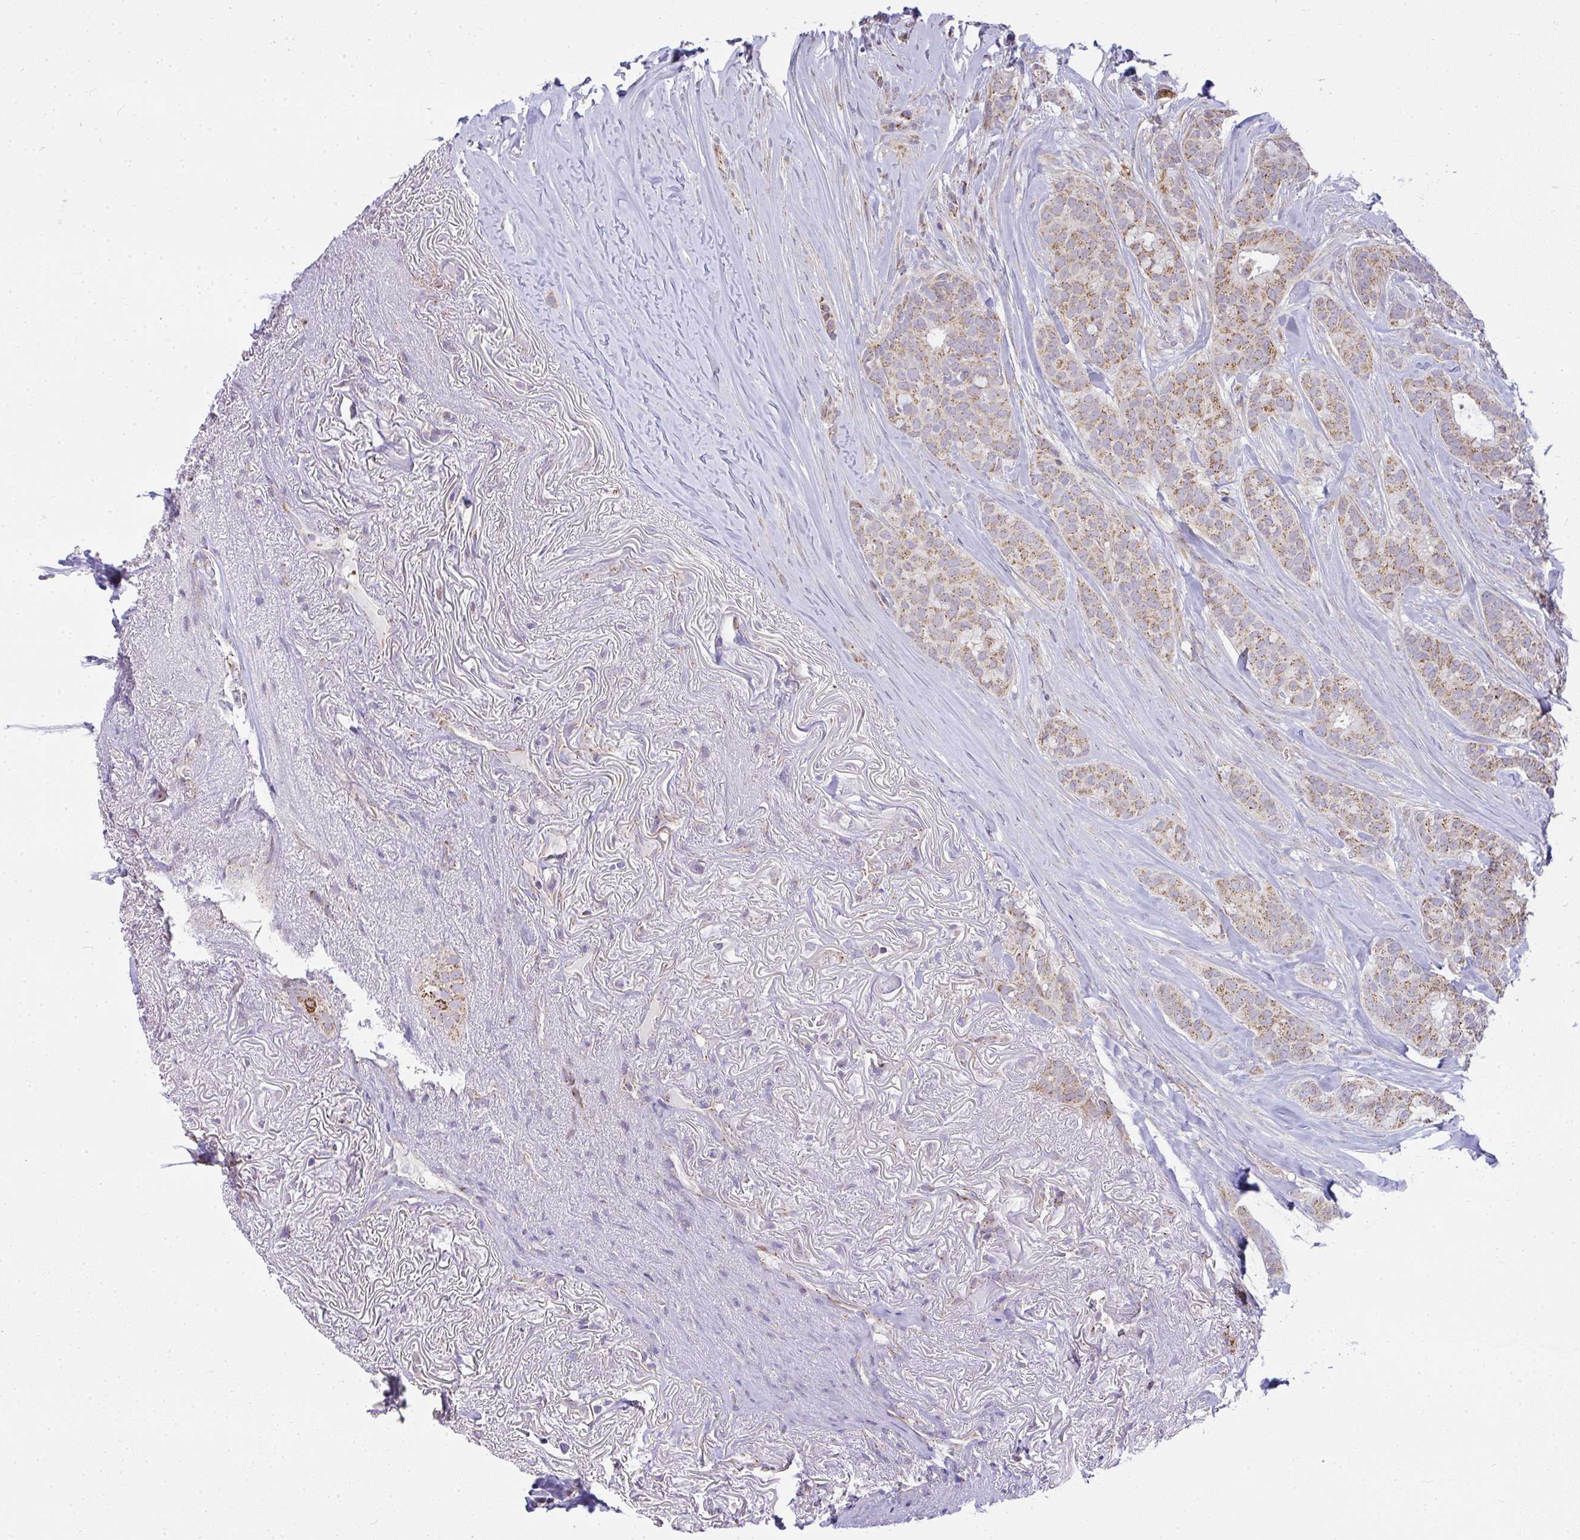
{"staining": {"intensity": "moderate", "quantity": ">75%", "location": "cytoplasmic/membranous"}, "tissue": "breast cancer", "cell_type": "Tumor cells", "image_type": "cancer", "snomed": [{"axis": "morphology", "description": "Duct carcinoma"}, {"axis": "topography", "description": "Breast"}], "caption": "A high-resolution image shows immunohistochemistry (IHC) staining of breast infiltrating ductal carcinoma, which exhibits moderate cytoplasmic/membranous expression in about >75% of tumor cells.", "gene": "SRRM4", "patient": {"sex": "female", "age": 84}}